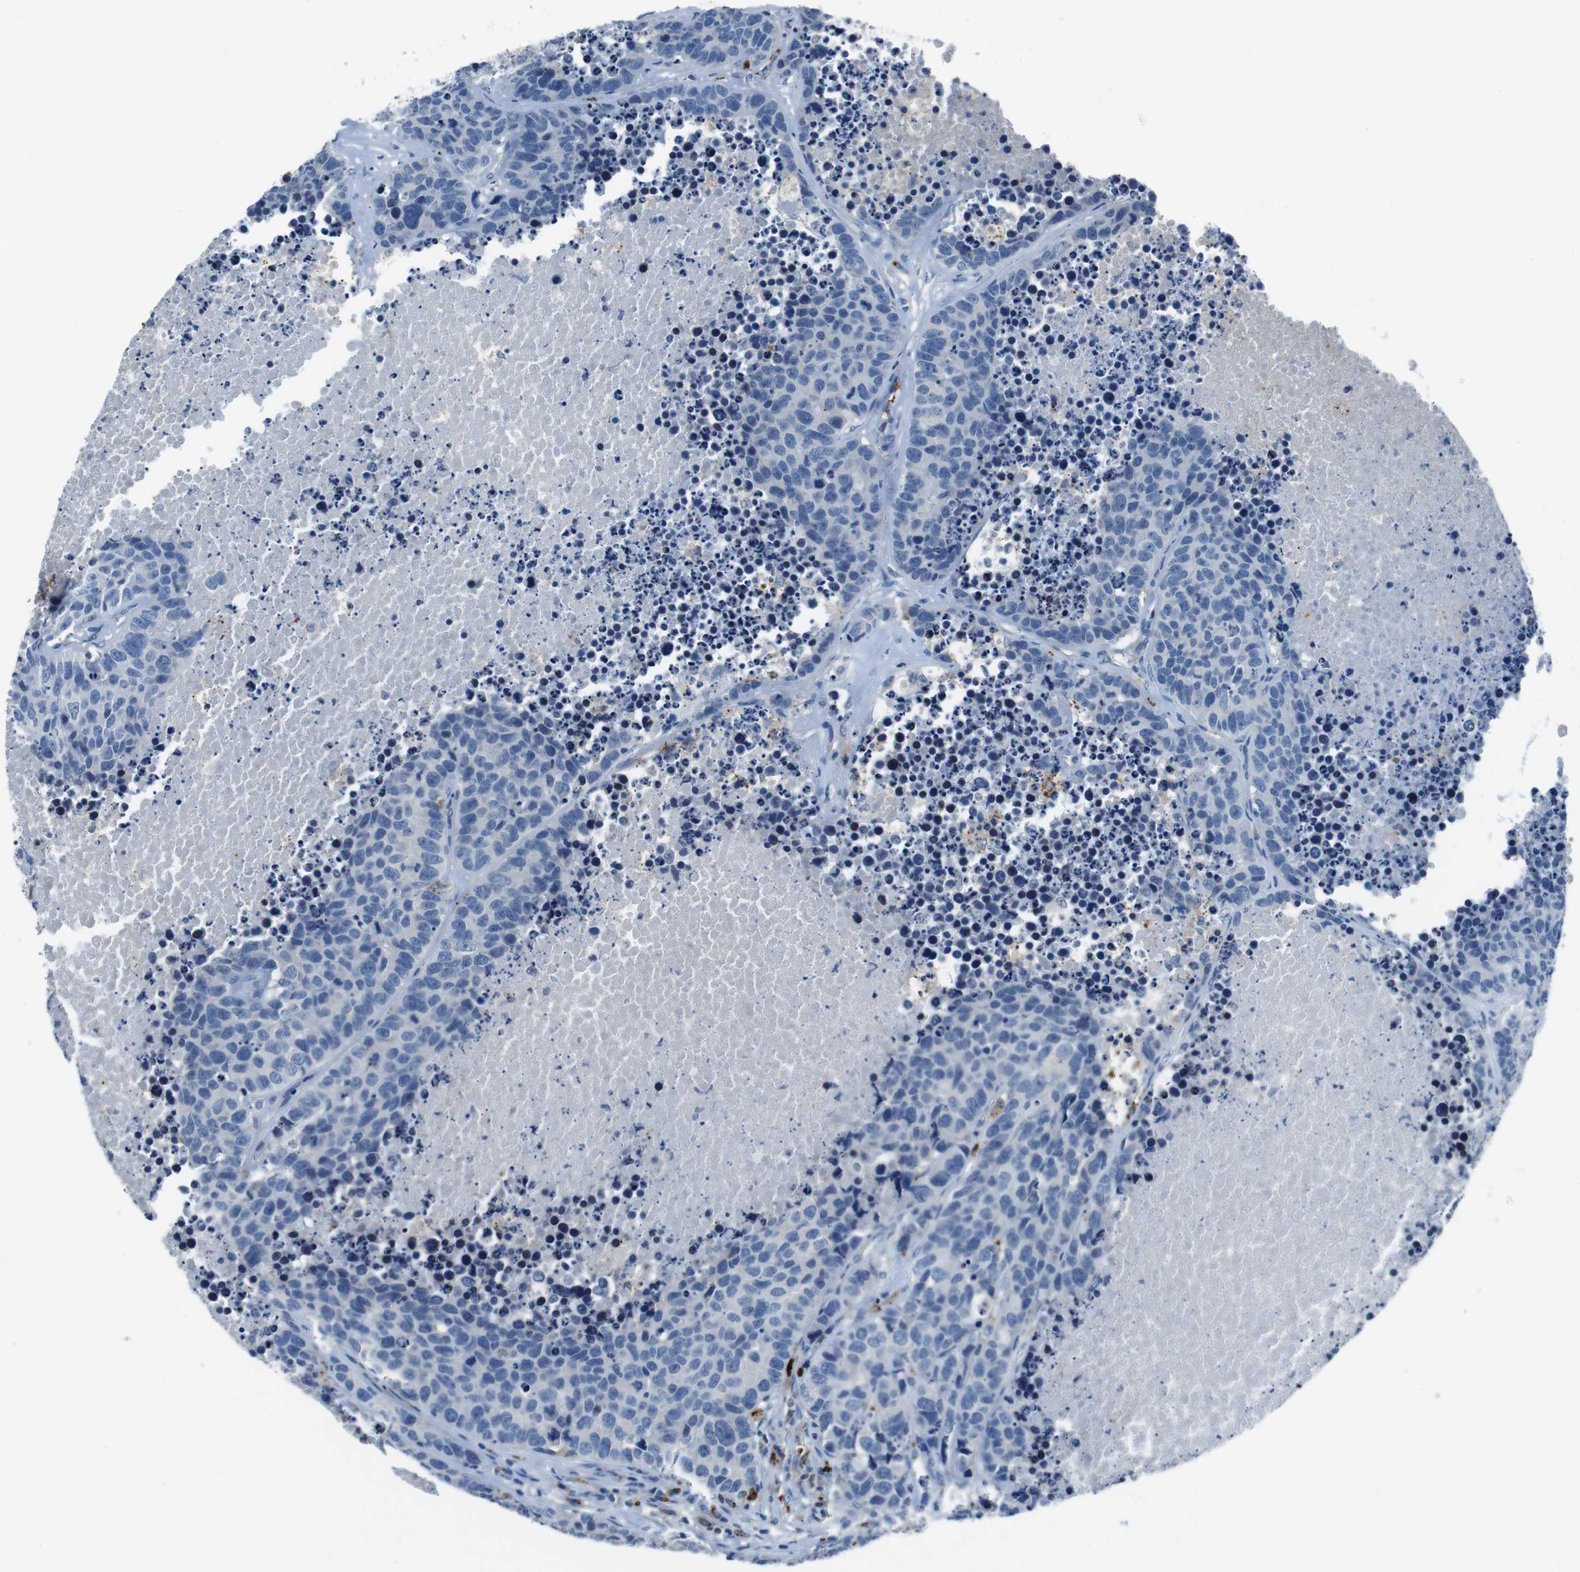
{"staining": {"intensity": "negative", "quantity": "none", "location": "none"}, "tissue": "carcinoid", "cell_type": "Tumor cells", "image_type": "cancer", "snomed": [{"axis": "morphology", "description": "Carcinoid, malignant, NOS"}, {"axis": "topography", "description": "Lung"}], "caption": "The immunohistochemistry (IHC) image has no significant expression in tumor cells of carcinoid tissue. Nuclei are stained in blue.", "gene": "TULP3", "patient": {"sex": "male", "age": 60}}